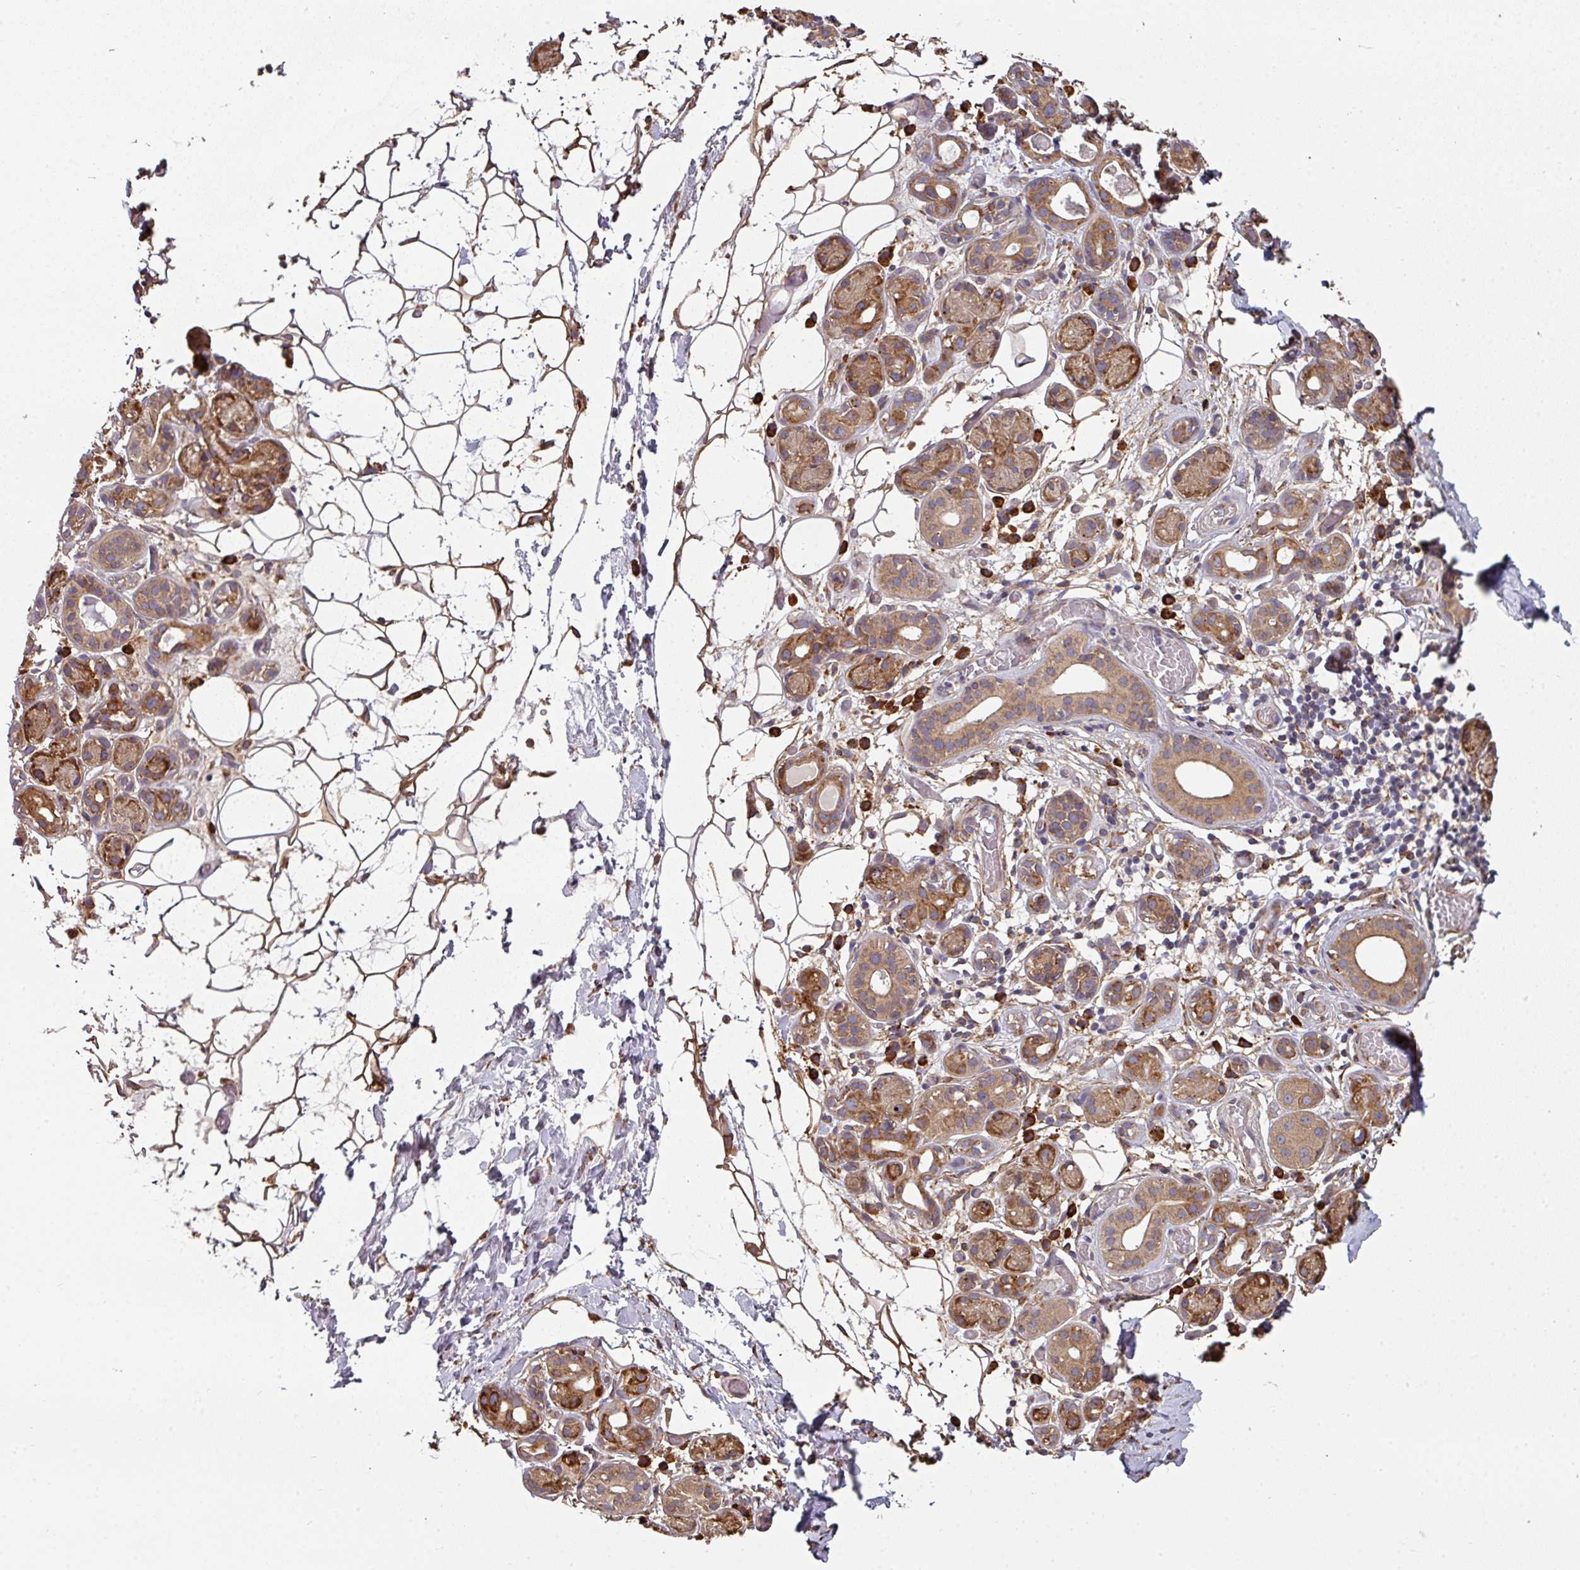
{"staining": {"intensity": "moderate", "quantity": ">75%", "location": "cytoplasmic/membranous"}, "tissue": "salivary gland", "cell_type": "Glandular cells", "image_type": "normal", "snomed": [{"axis": "morphology", "description": "Normal tissue, NOS"}, {"axis": "topography", "description": "Salivary gland"}], "caption": "About >75% of glandular cells in benign human salivary gland demonstrate moderate cytoplasmic/membranous protein positivity as visualized by brown immunohistochemical staining.", "gene": "FAT4", "patient": {"sex": "male", "age": 82}}